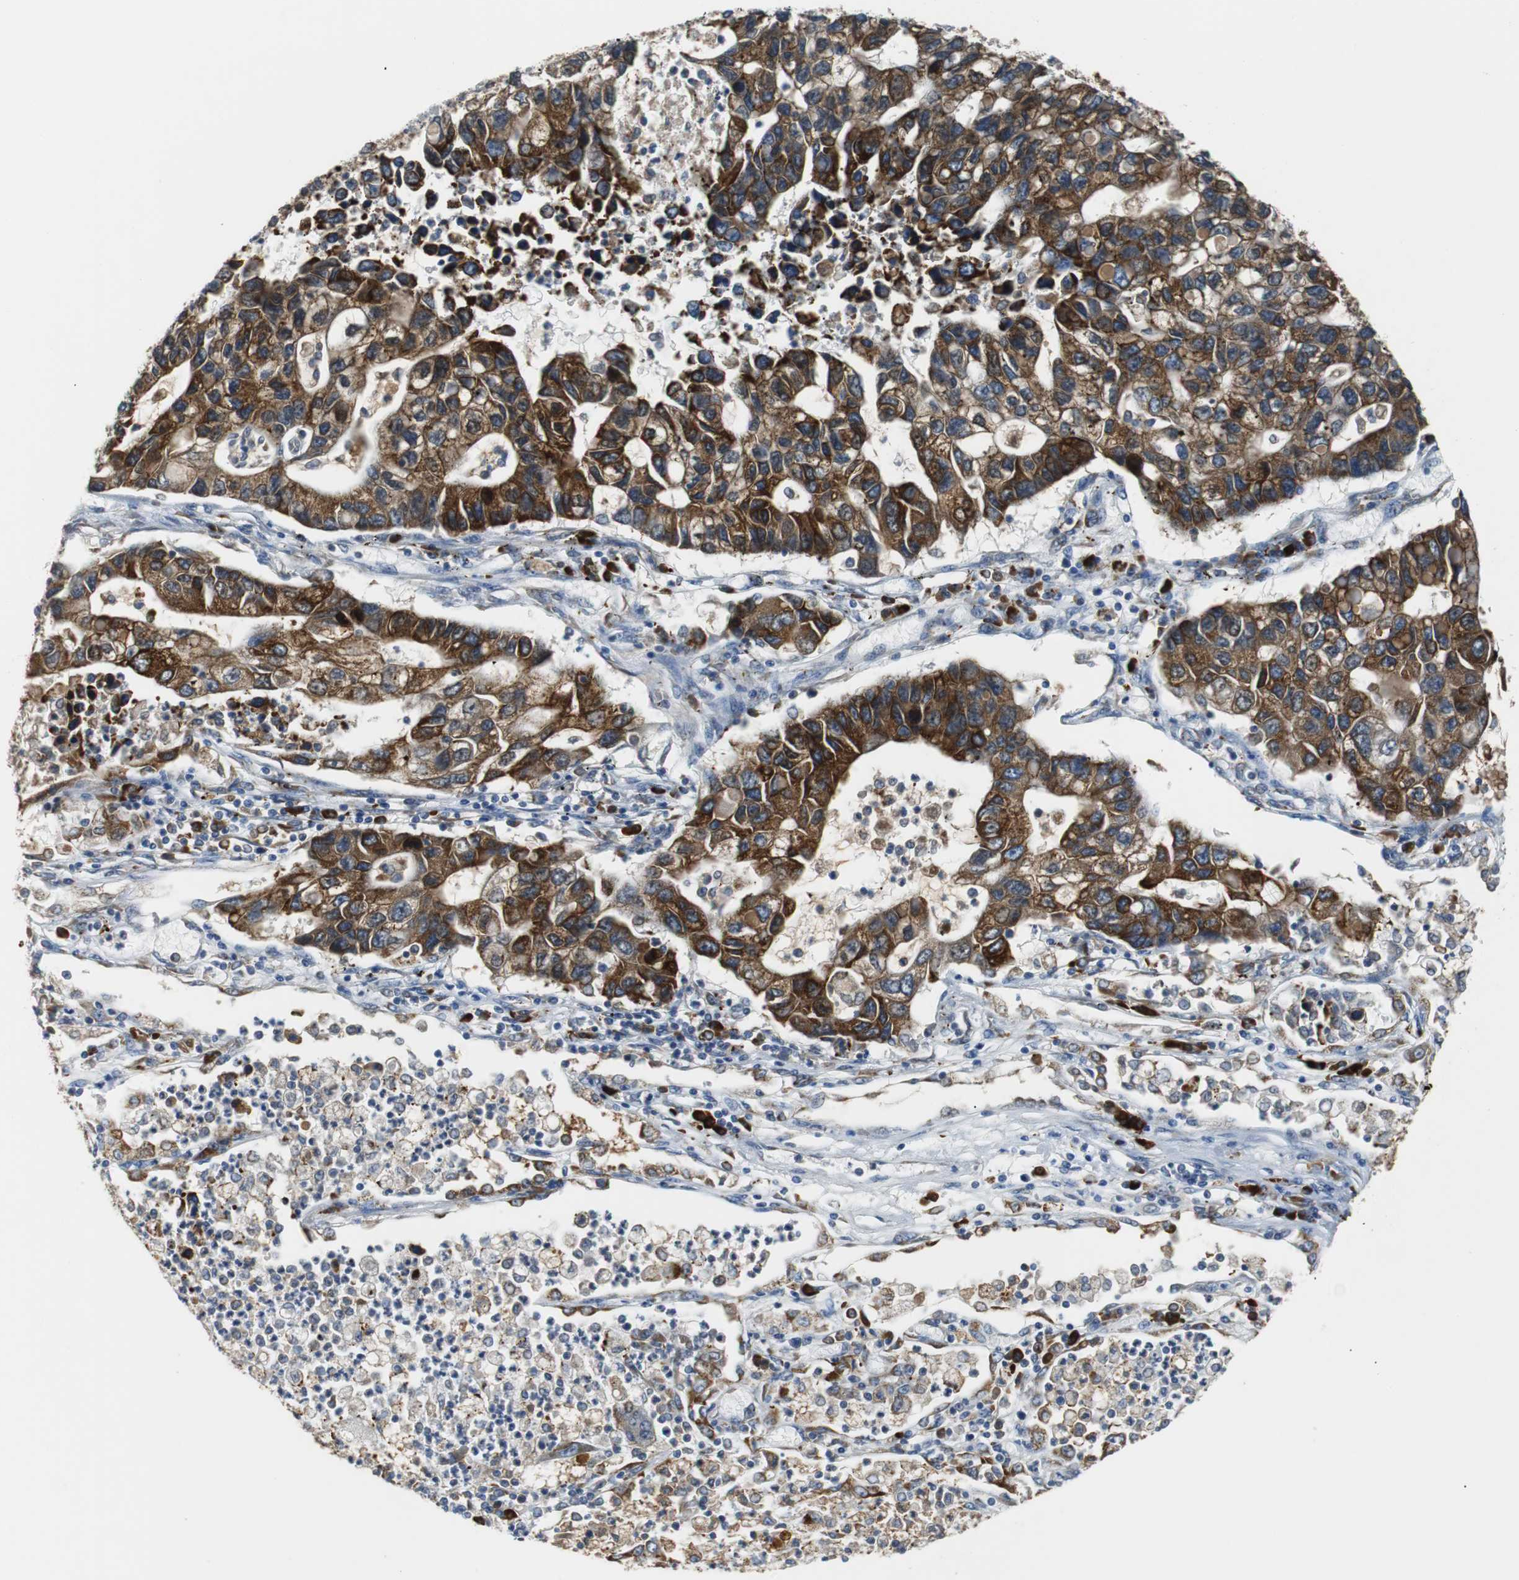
{"staining": {"intensity": "strong", "quantity": ">75%", "location": "cytoplasmic/membranous"}, "tissue": "lung cancer", "cell_type": "Tumor cells", "image_type": "cancer", "snomed": [{"axis": "morphology", "description": "Adenocarcinoma, NOS"}, {"axis": "topography", "description": "Lung"}], "caption": "Human lung adenocarcinoma stained for a protein (brown) exhibits strong cytoplasmic/membranous positive expression in about >75% of tumor cells.", "gene": "PDIA4", "patient": {"sex": "female", "age": 51}}